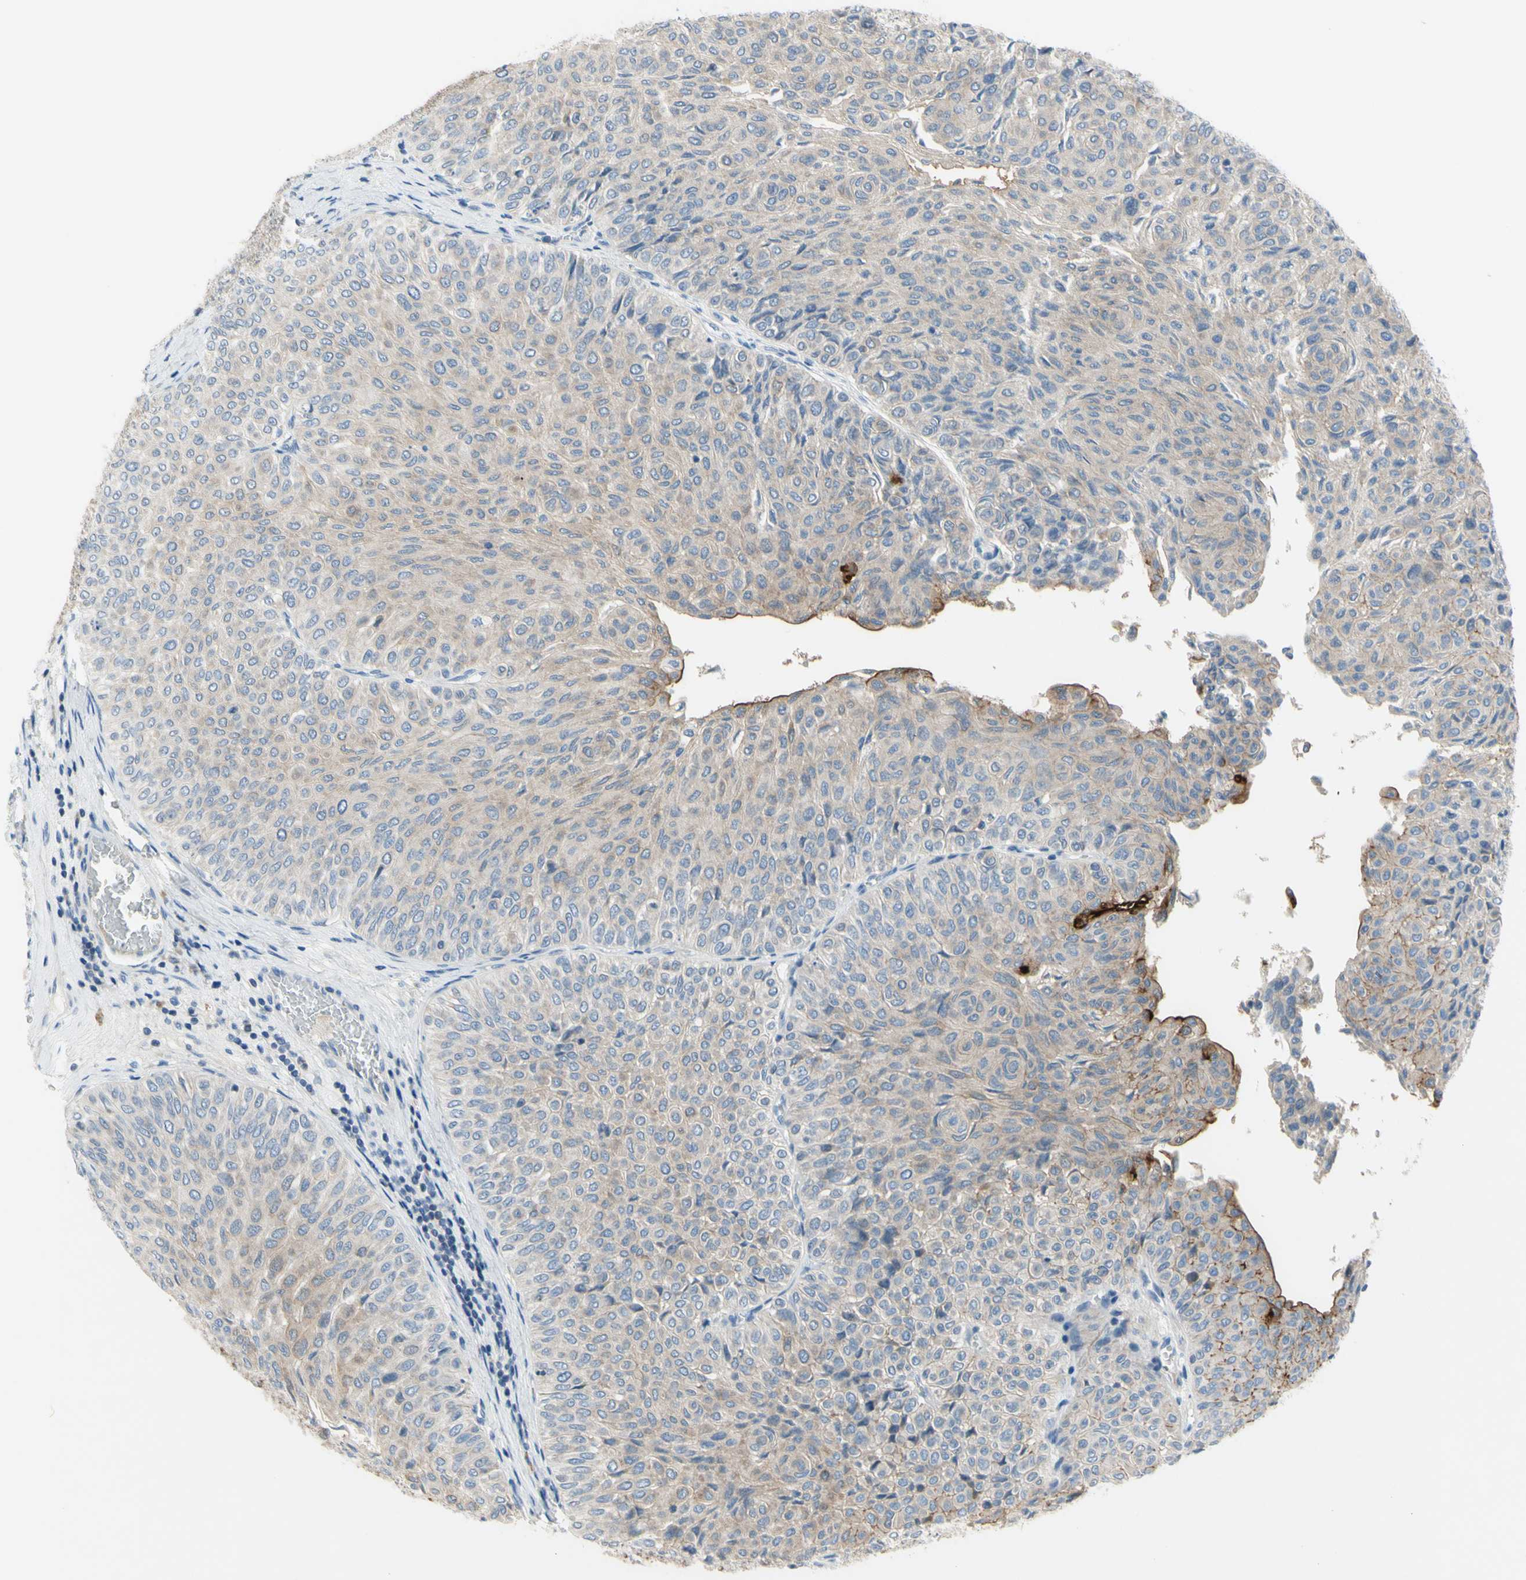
{"staining": {"intensity": "weak", "quantity": ">75%", "location": "cytoplasmic/membranous"}, "tissue": "urothelial cancer", "cell_type": "Tumor cells", "image_type": "cancer", "snomed": [{"axis": "morphology", "description": "Urothelial carcinoma, Low grade"}, {"axis": "topography", "description": "Urinary bladder"}], "caption": "An immunohistochemistry micrograph of neoplastic tissue is shown. Protein staining in brown highlights weak cytoplasmic/membranous positivity in urothelial cancer within tumor cells.", "gene": "MUC1", "patient": {"sex": "male", "age": 78}}